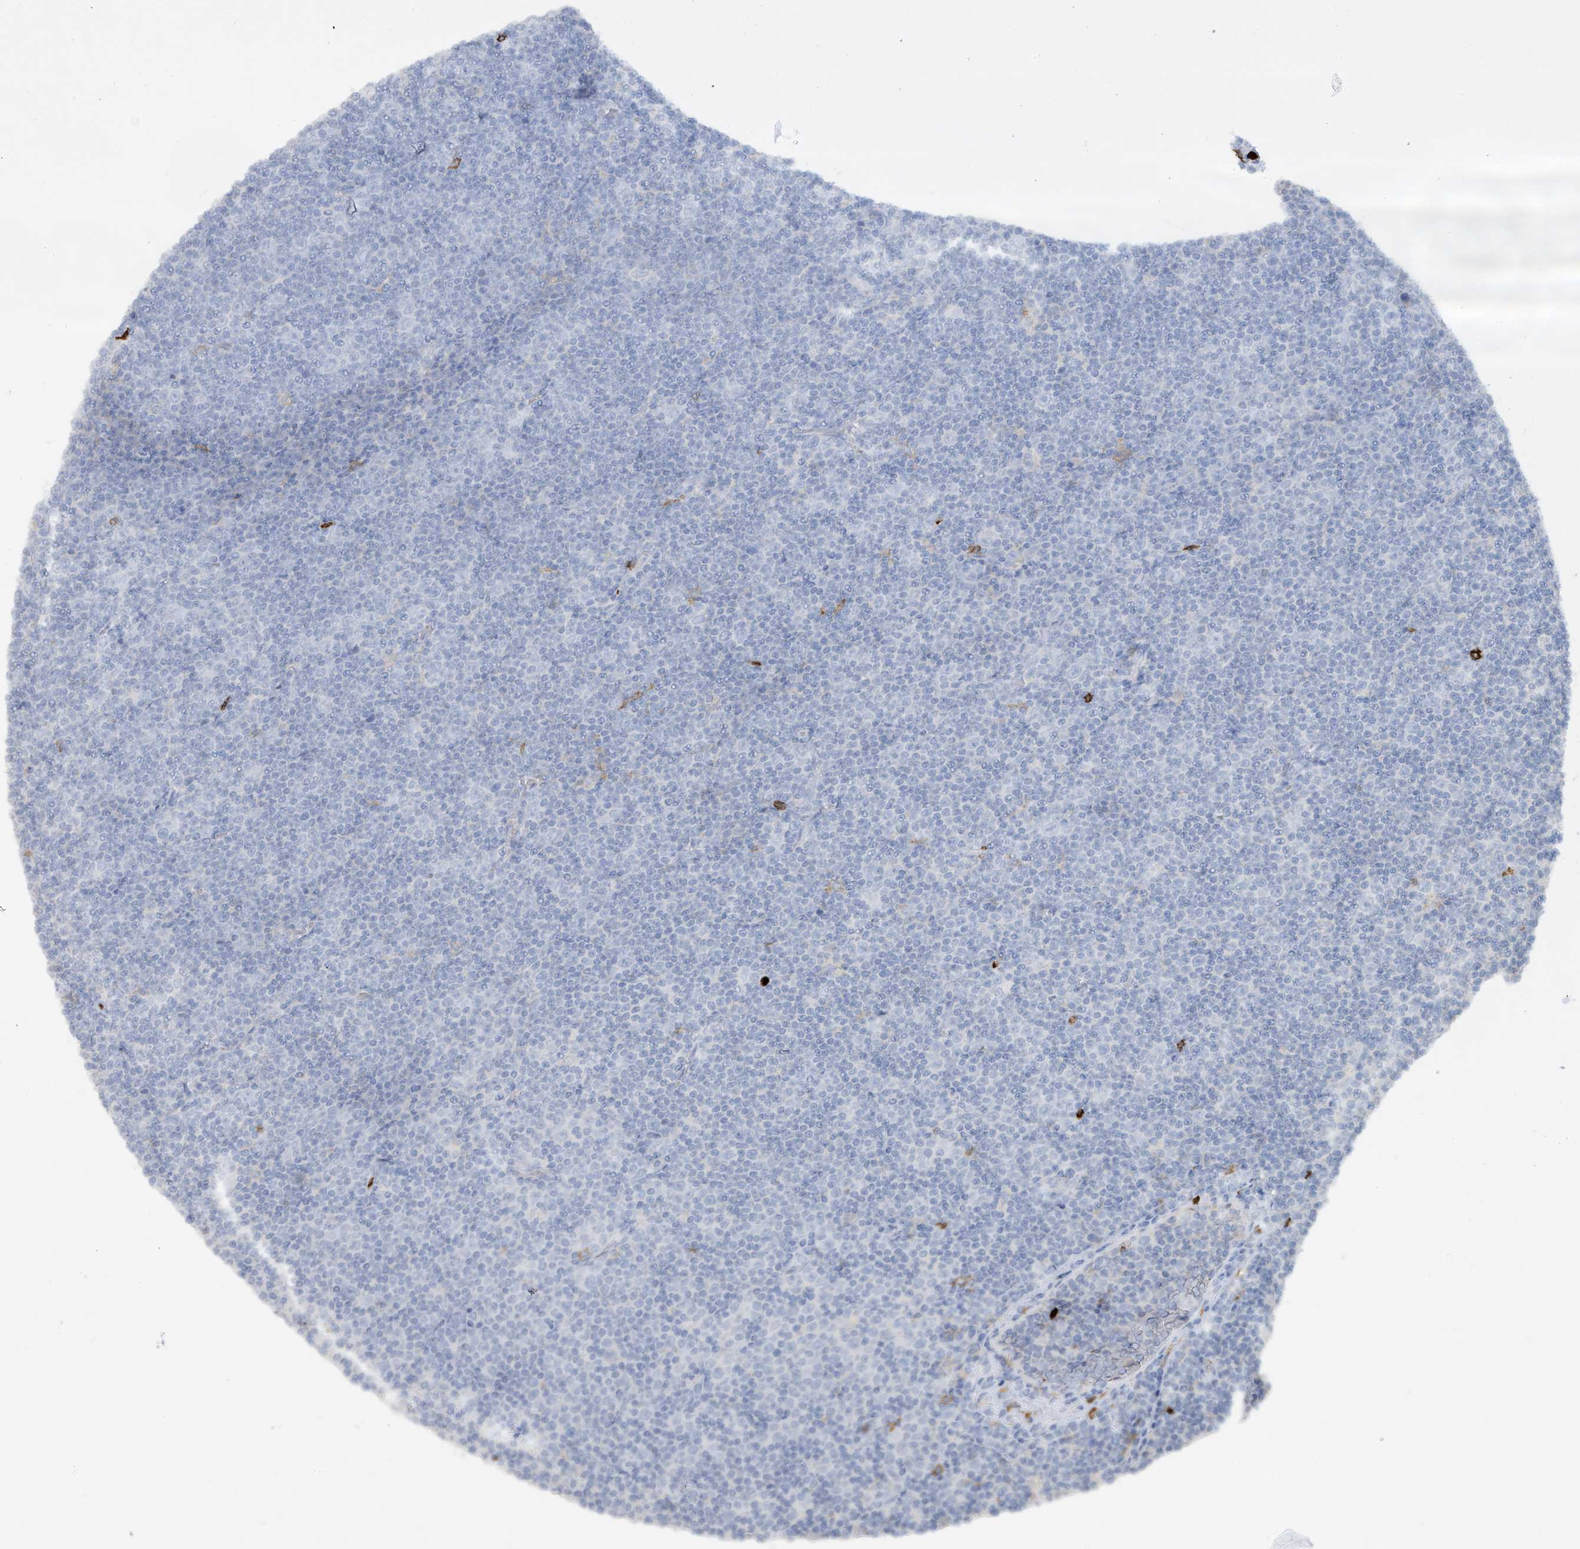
{"staining": {"intensity": "negative", "quantity": "none", "location": "none"}, "tissue": "lymphoma", "cell_type": "Tumor cells", "image_type": "cancer", "snomed": [{"axis": "morphology", "description": "Malignant lymphoma, non-Hodgkin's type, Low grade"}, {"axis": "topography", "description": "Lymph node"}], "caption": "Tumor cells show no significant protein positivity in malignant lymphoma, non-Hodgkin's type (low-grade).", "gene": "FCGR3A", "patient": {"sex": "female", "age": 67}}